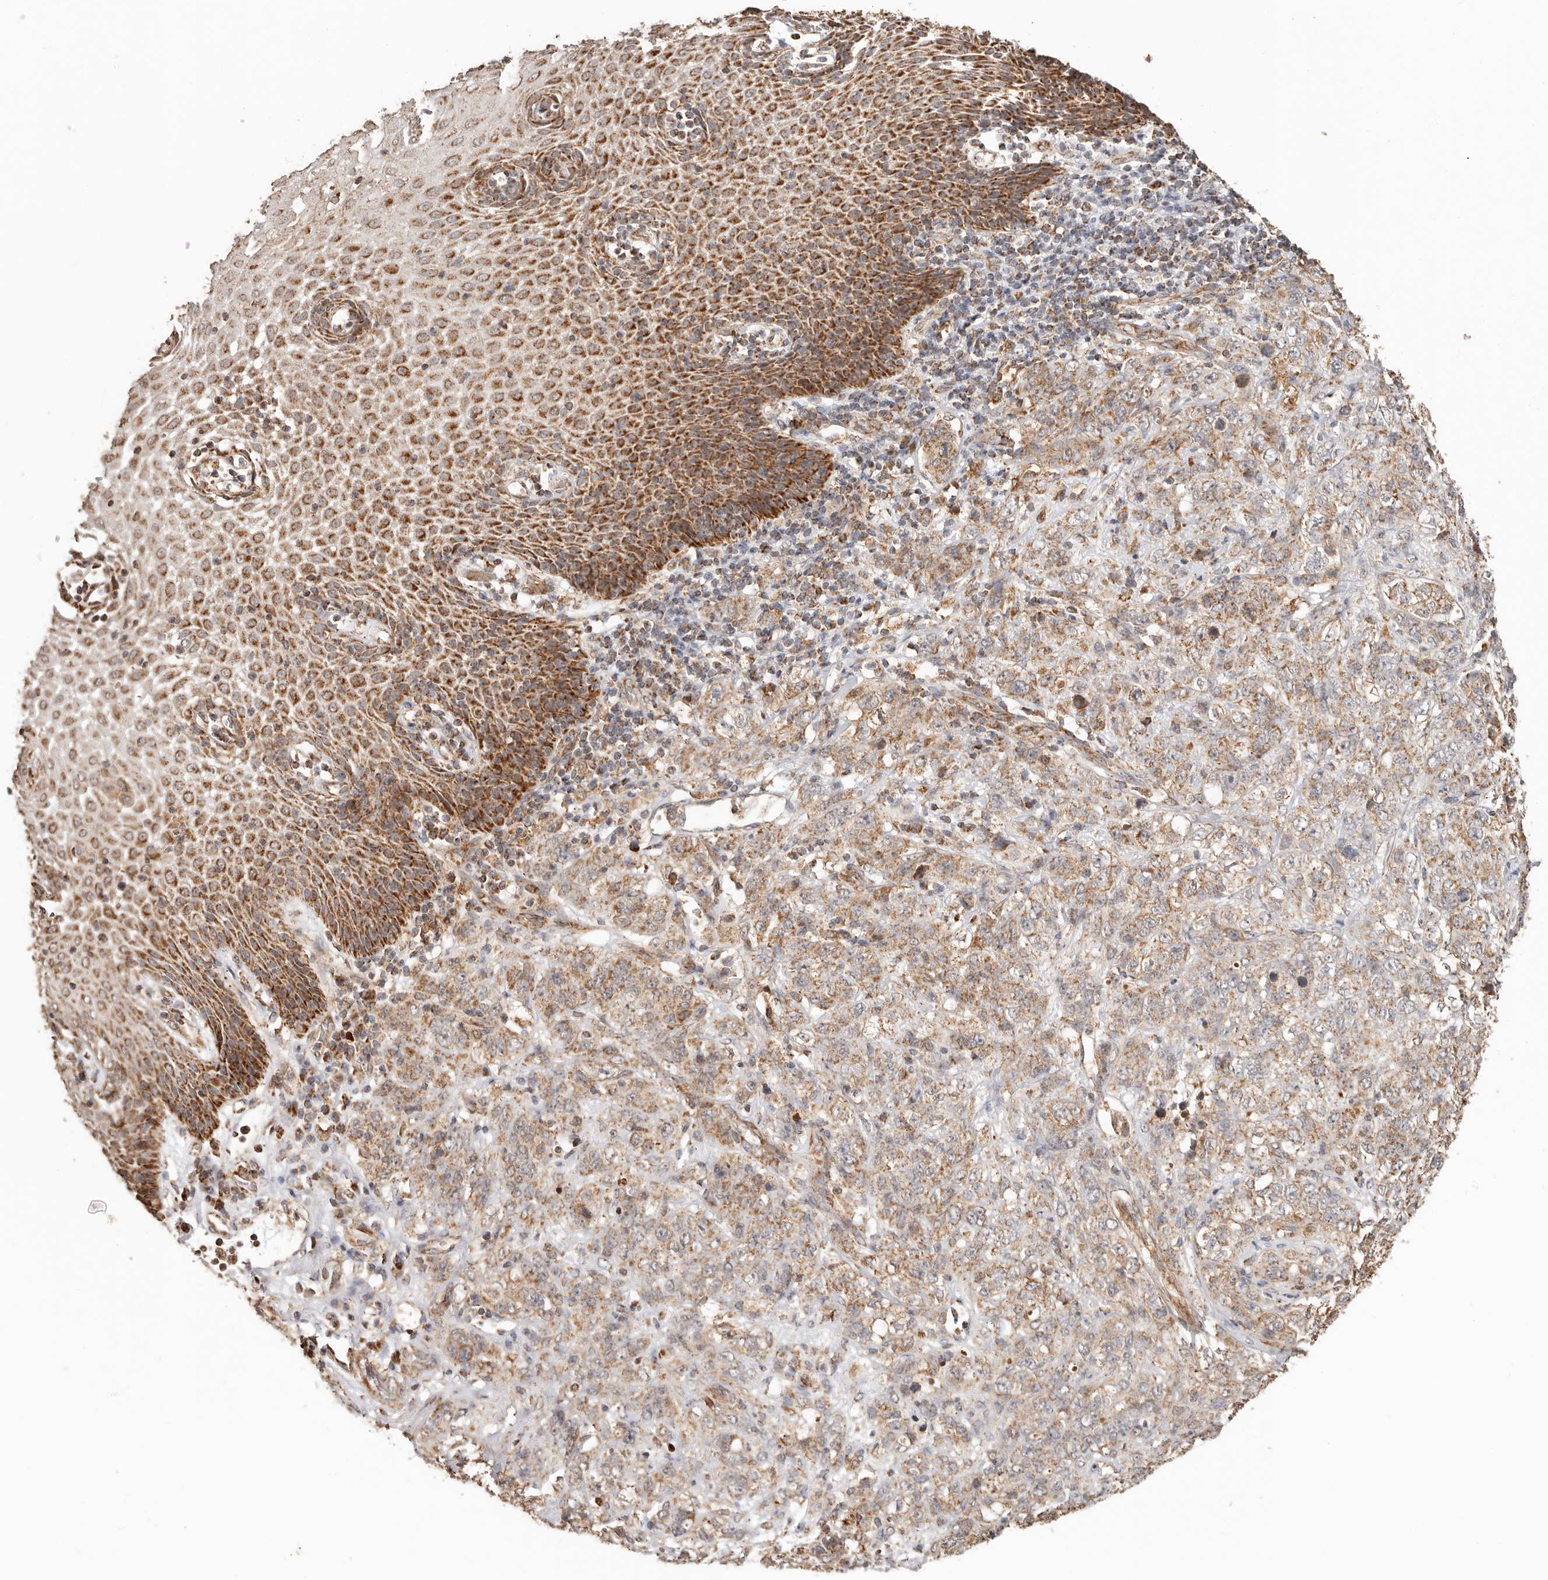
{"staining": {"intensity": "moderate", "quantity": ">75%", "location": "cytoplasmic/membranous"}, "tissue": "stomach cancer", "cell_type": "Tumor cells", "image_type": "cancer", "snomed": [{"axis": "morphology", "description": "Adenocarcinoma, NOS"}, {"axis": "topography", "description": "Stomach"}], "caption": "This histopathology image displays immunohistochemistry staining of stomach adenocarcinoma, with medium moderate cytoplasmic/membranous expression in about >75% of tumor cells.", "gene": "NDUFB11", "patient": {"sex": "male", "age": 48}}